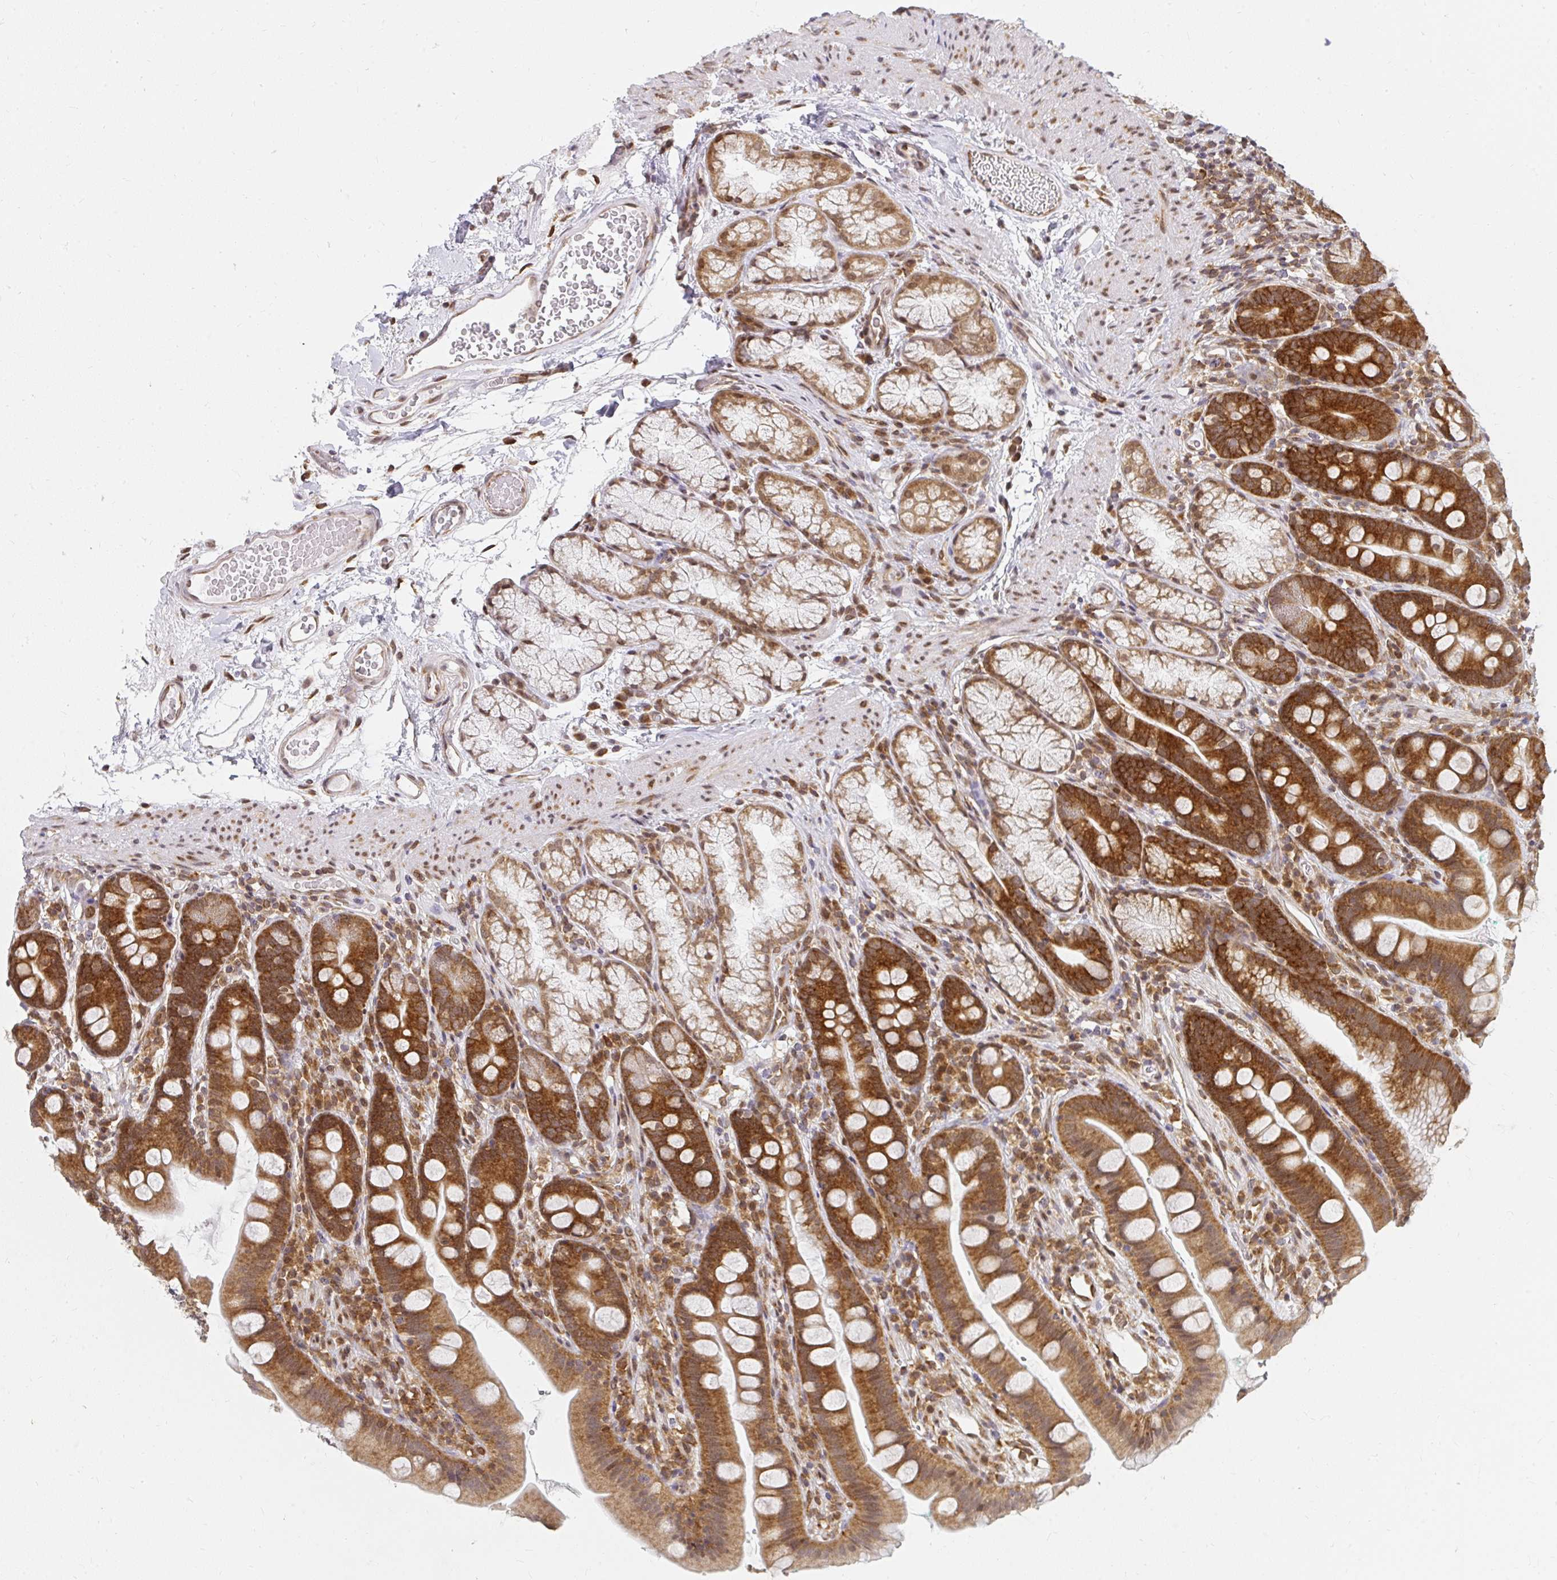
{"staining": {"intensity": "strong", "quantity": ">75%", "location": "cytoplasmic/membranous,nuclear"}, "tissue": "duodenum", "cell_type": "Glandular cells", "image_type": "normal", "snomed": [{"axis": "morphology", "description": "Normal tissue, NOS"}, {"axis": "topography", "description": "Duodenum"}], "caption": "Brown immunohistochemical staining in normal duodenum demonstrates strong cytoplasmic/membranous,nuclear positivity in about >75% of glandular cells. The staining was performed using DAB to visualize the protein expression in brown, while the nuclei were stained in blue with hematoxylin (Magnification: 20x).", "gene": "SYNCRIP", "patient": {"sex": "female", "age": 67}}